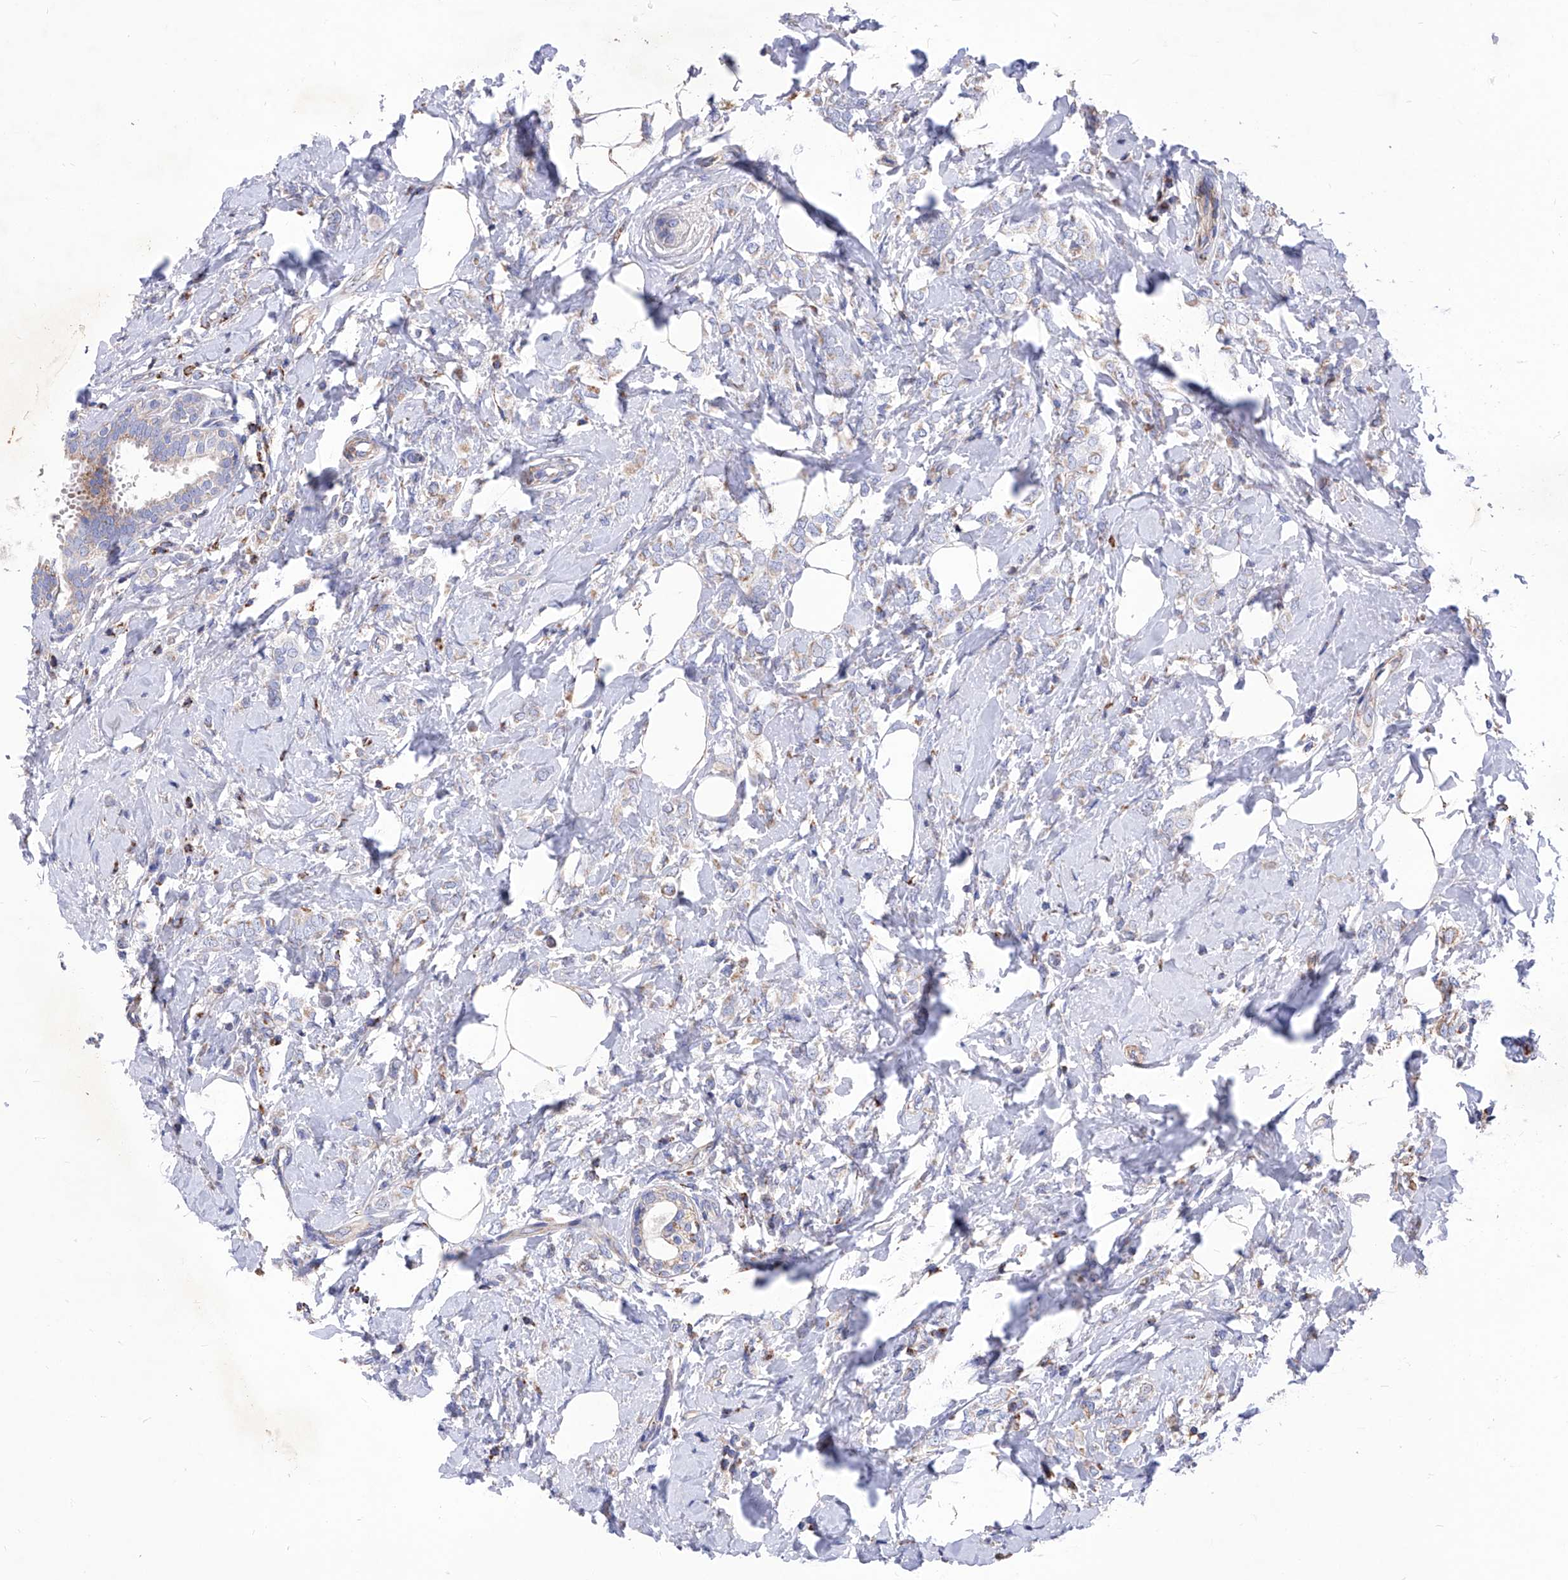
{"staining": {"intensity": "weak", "quantity": "25%-75%", "location": "cytoplasmic/membranous"}, "tissue": "breast cancer", "cell_type": "Tumor cells", "image_type": "cancer", "snomed": [{"axis": "morphology", "description": "Lobular carcinoma"}, {"axis": "topography", "description": "Breast"}], "caption": "Breast cancer (lobular carcinoma) stained for a protein (brown) displays weak cytoplasmic/membranous positive staining in approximately 25%-75% of tumor cells.", "gene": "HRNR", "patient": {"sex": "female", "age": 47}}